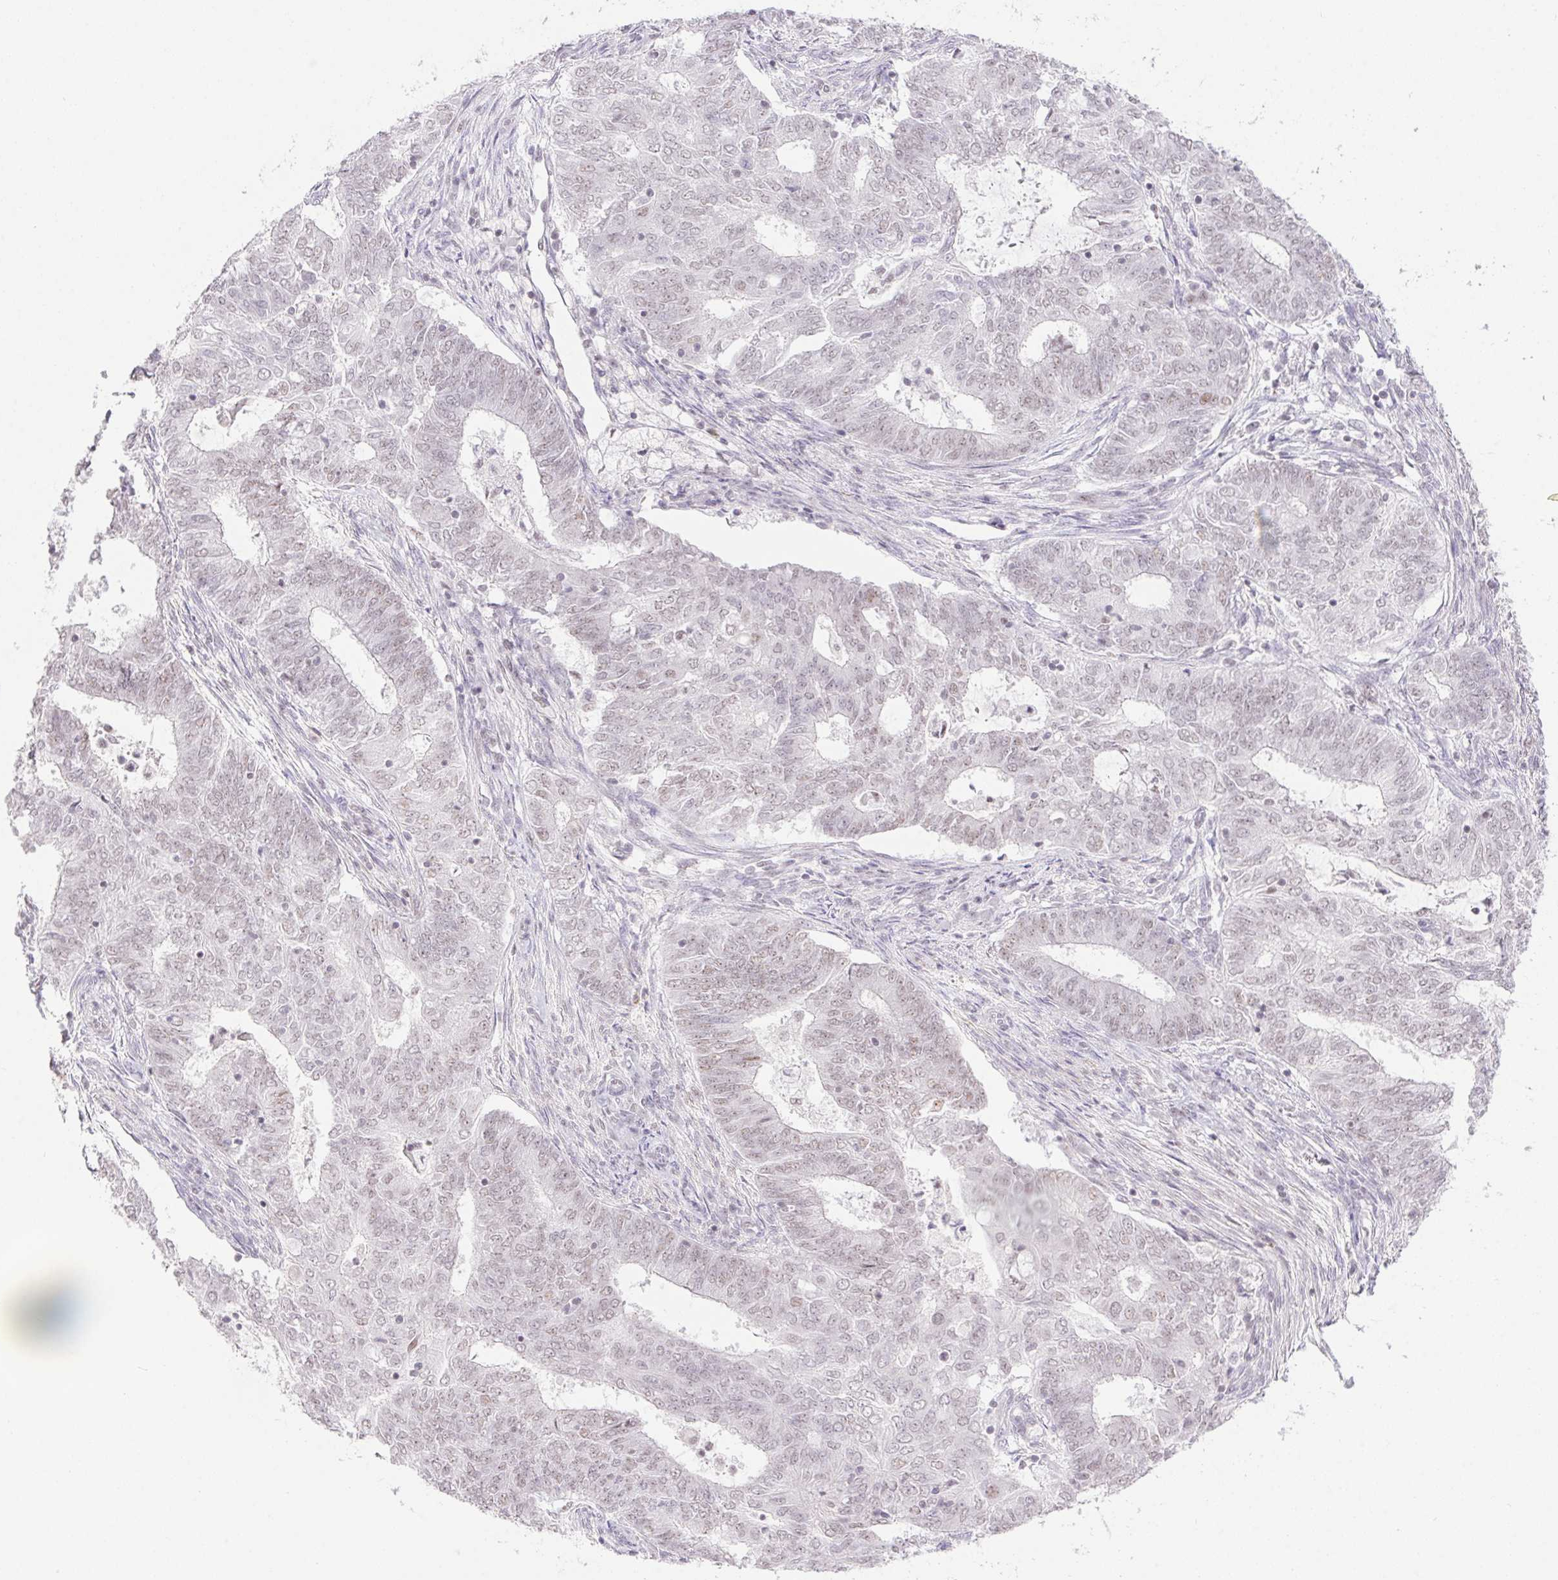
{"staining": {"intensity": "weak", "quantity": "25%-75%", "location": "nuclear"}, "tissue": "endometrial cancer", "cell_type": "Tumor cells", "image_type": "cancer", "snomed": [{"axis": "morphology", "description": "Adenocarcinoma, NOS"}, {"axis": "topography", "description": "Endometrium"}], "caption": "Protein staining of adenocarcinoma (endometrial) tissue reveals weak nuclear expression in approximately 25%-75% of tumor cells. The staining was performed using DAB to visualize the protein expression in brown, while the nuclei were stained in blue with hematoxylin (Magnification: 20x).", "gene": "DDX17", "patient": {"sex": "female", "age": 62}}